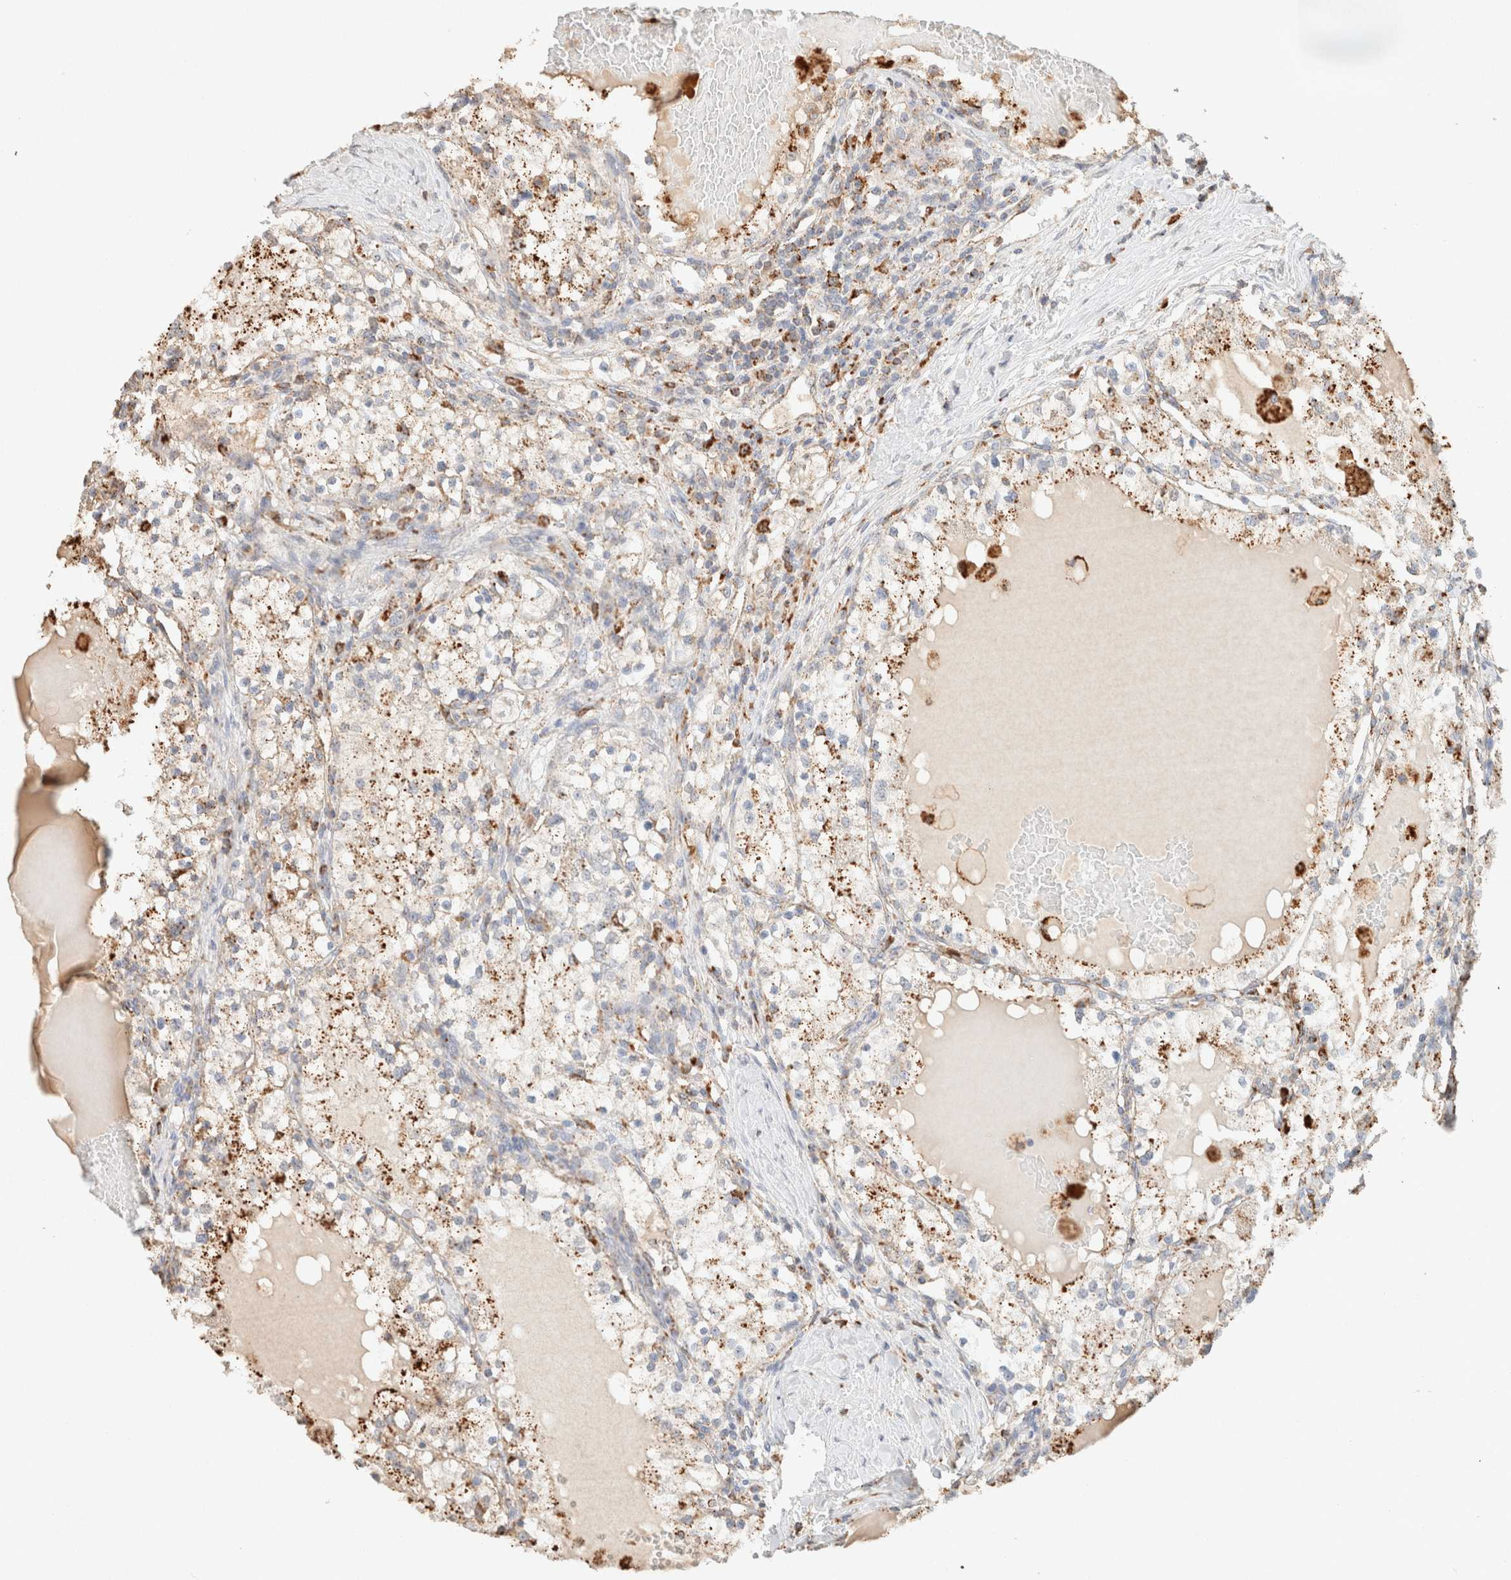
{"staining": {"intensity": "moderate", "quantity": "25%-75%", "location": "cytoplasmic/membranous"}, "tissue": "renal cancer", "cell_type": "Tumor cells", "image_type": "cancer", "snomed": [{"axis": "morphology", "description": "Adenocarcinoma, NOS"}, {"axis": "topography", "description": "Kidney"}], "caption": "Human renal adenocarcinoma stained with a brown dye demonstrates moderate cytoplasmic/membranous positive staining in approximately 25%-75% of tumor cells.", "gene": "CTSC", "patient": {"sex": "male", "age": 68}}